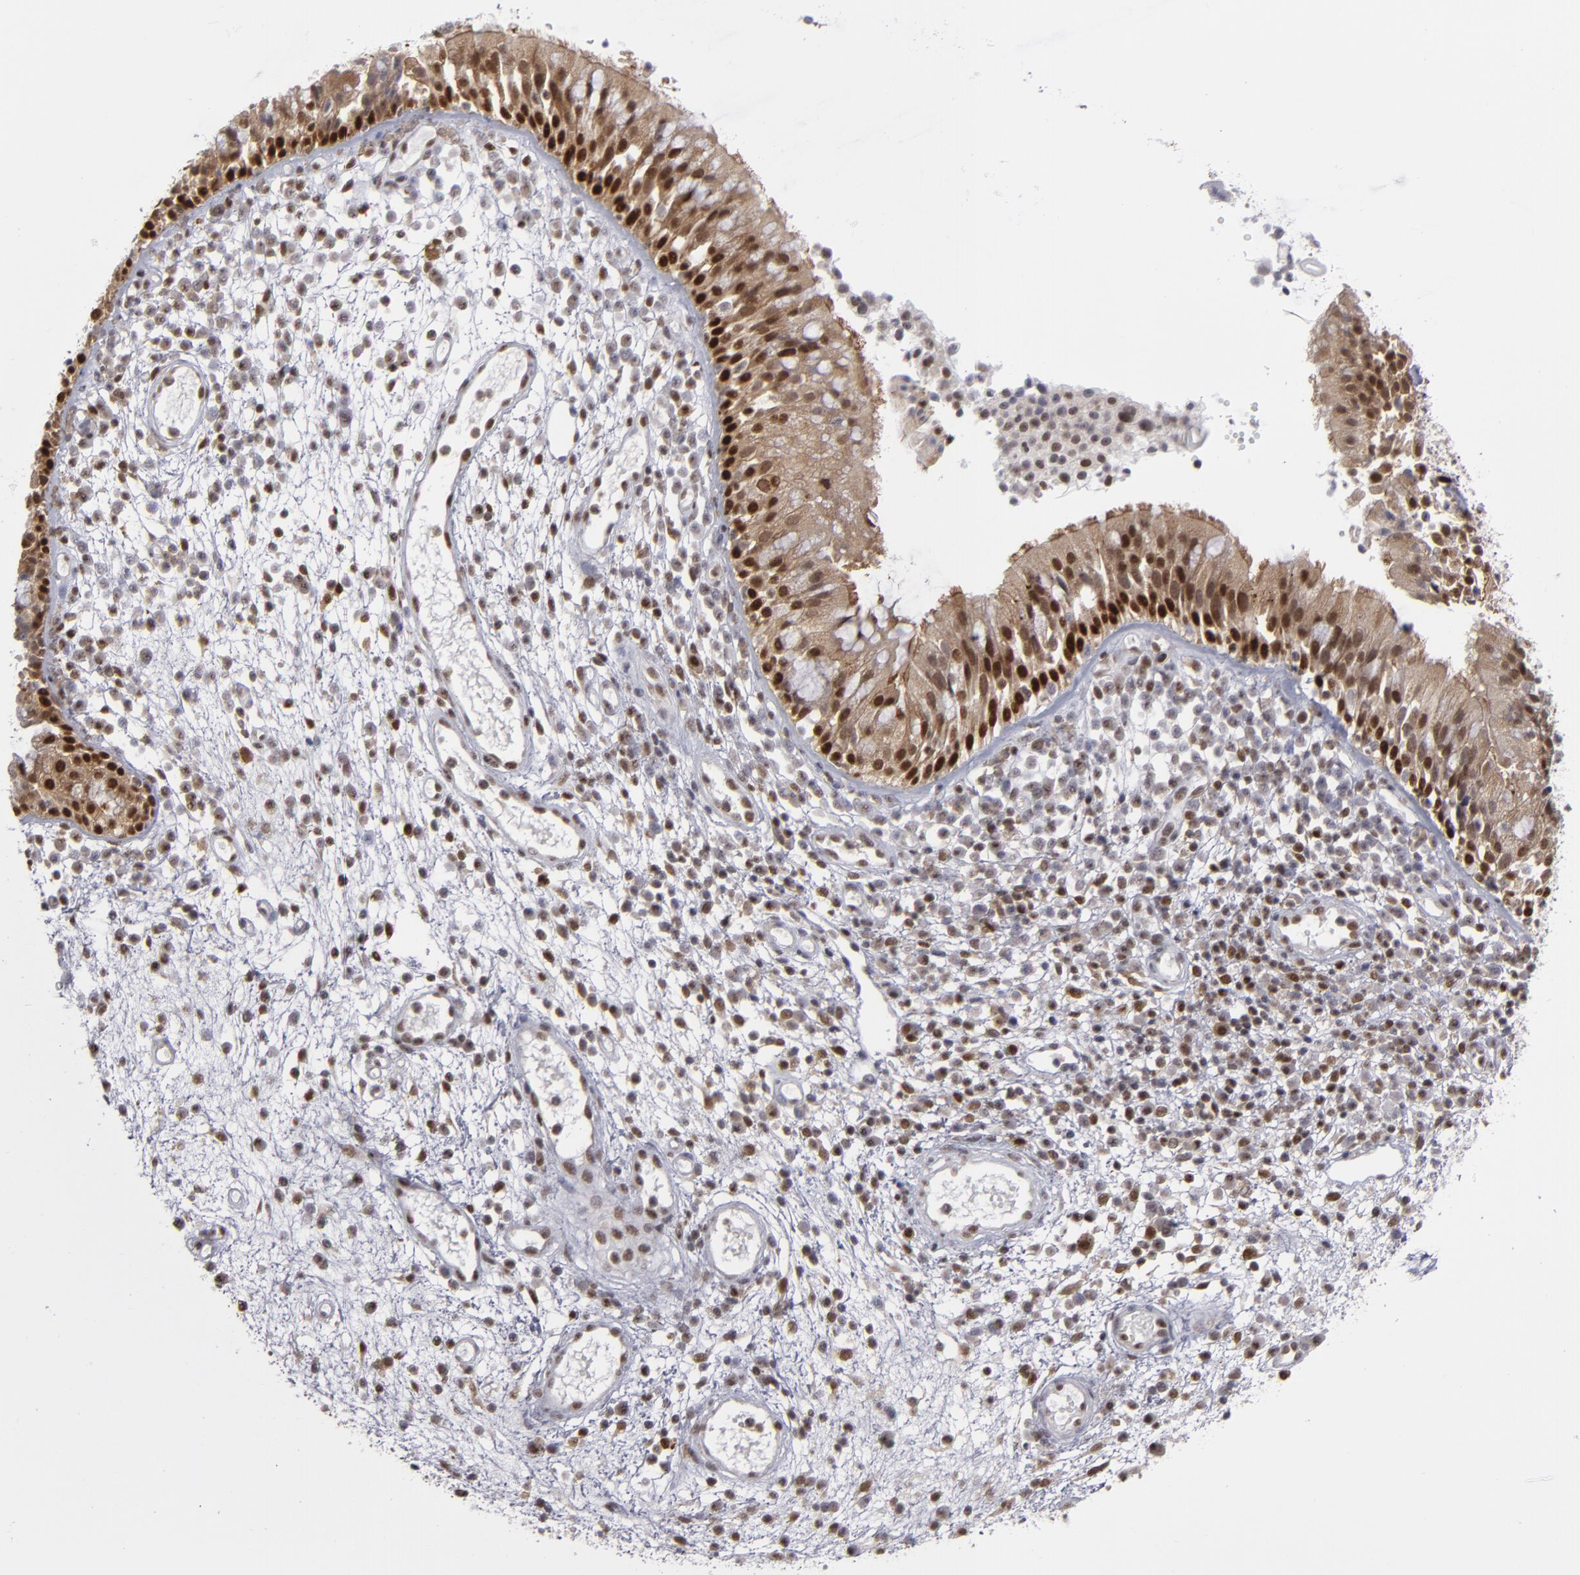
{"staining": {"intensity": "moderate", "quantity": ">75%", "location": "cytoplasmic/membranous,nuclear"}, "tissue": "nasopharynx", "cell_type": "Respiratory epithelial cells", "image_type": "normal", "snomed": [{"axis": "morphology", "description": "Normal tissue, NOS"}, {"axis": "morphology", "description": "Inflammation, NOS"}, {"axis": "morphology", "description": "Malignant melanoma, Metastatic site"}, {"axis": "topography", "description": "Nasopharynx"}], "caption": "Brown immunohistochemical staining in normal human nasopharynx shows moderate cytoplasmic/membranous,nuclear expression in approximately >75% of respiratory epithelial cells.", "gene": "GSR", "patient": {"sex": "female", "age": 55}}